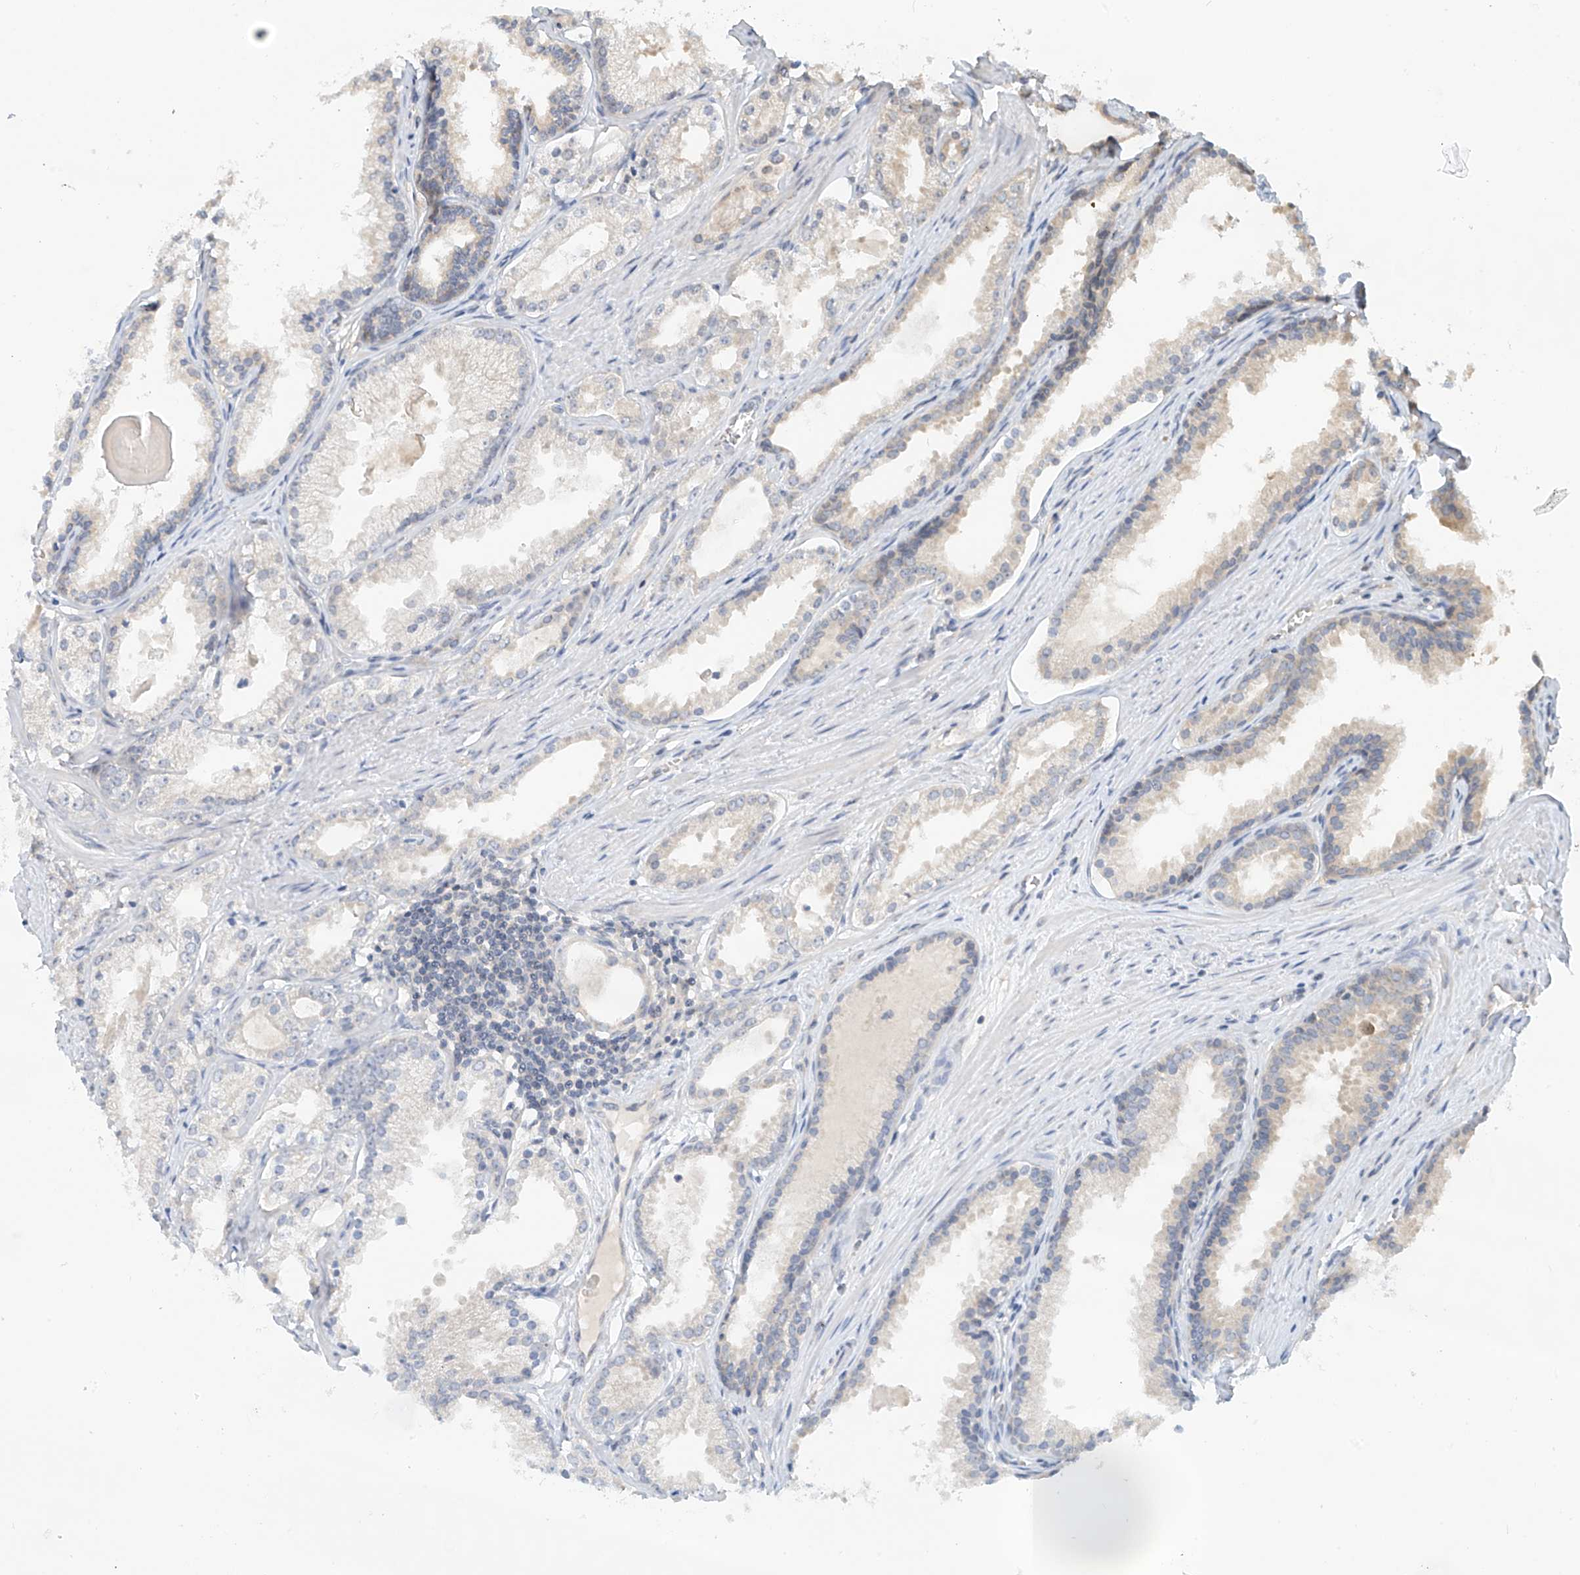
{"staining": {"intensity": "weak", "quantity": "<25%", "location": "cytoplasmic/membranous"}, "tissue": "prostate cancer", "cell_type": "Tumor cells", "image_type": "cancer", "snomed": [{"axis": "morphology", "description": "Adenocarcinoma, High grade"}, {"axis": "topography", "description": "Prostate"}], "caption": "The histopathology image demonstrates no significant staining in tumor cells of prostate high-grade adenocarcinoma. (Stains: DAB (3,3'-diaminobenzidine) immunohistochemistry with hematoxylin counter stain, Microscopy: brightfield microscopy at high magnification).", "gene": "PPA2", "patient": {"sex": "male", "age": 68}}